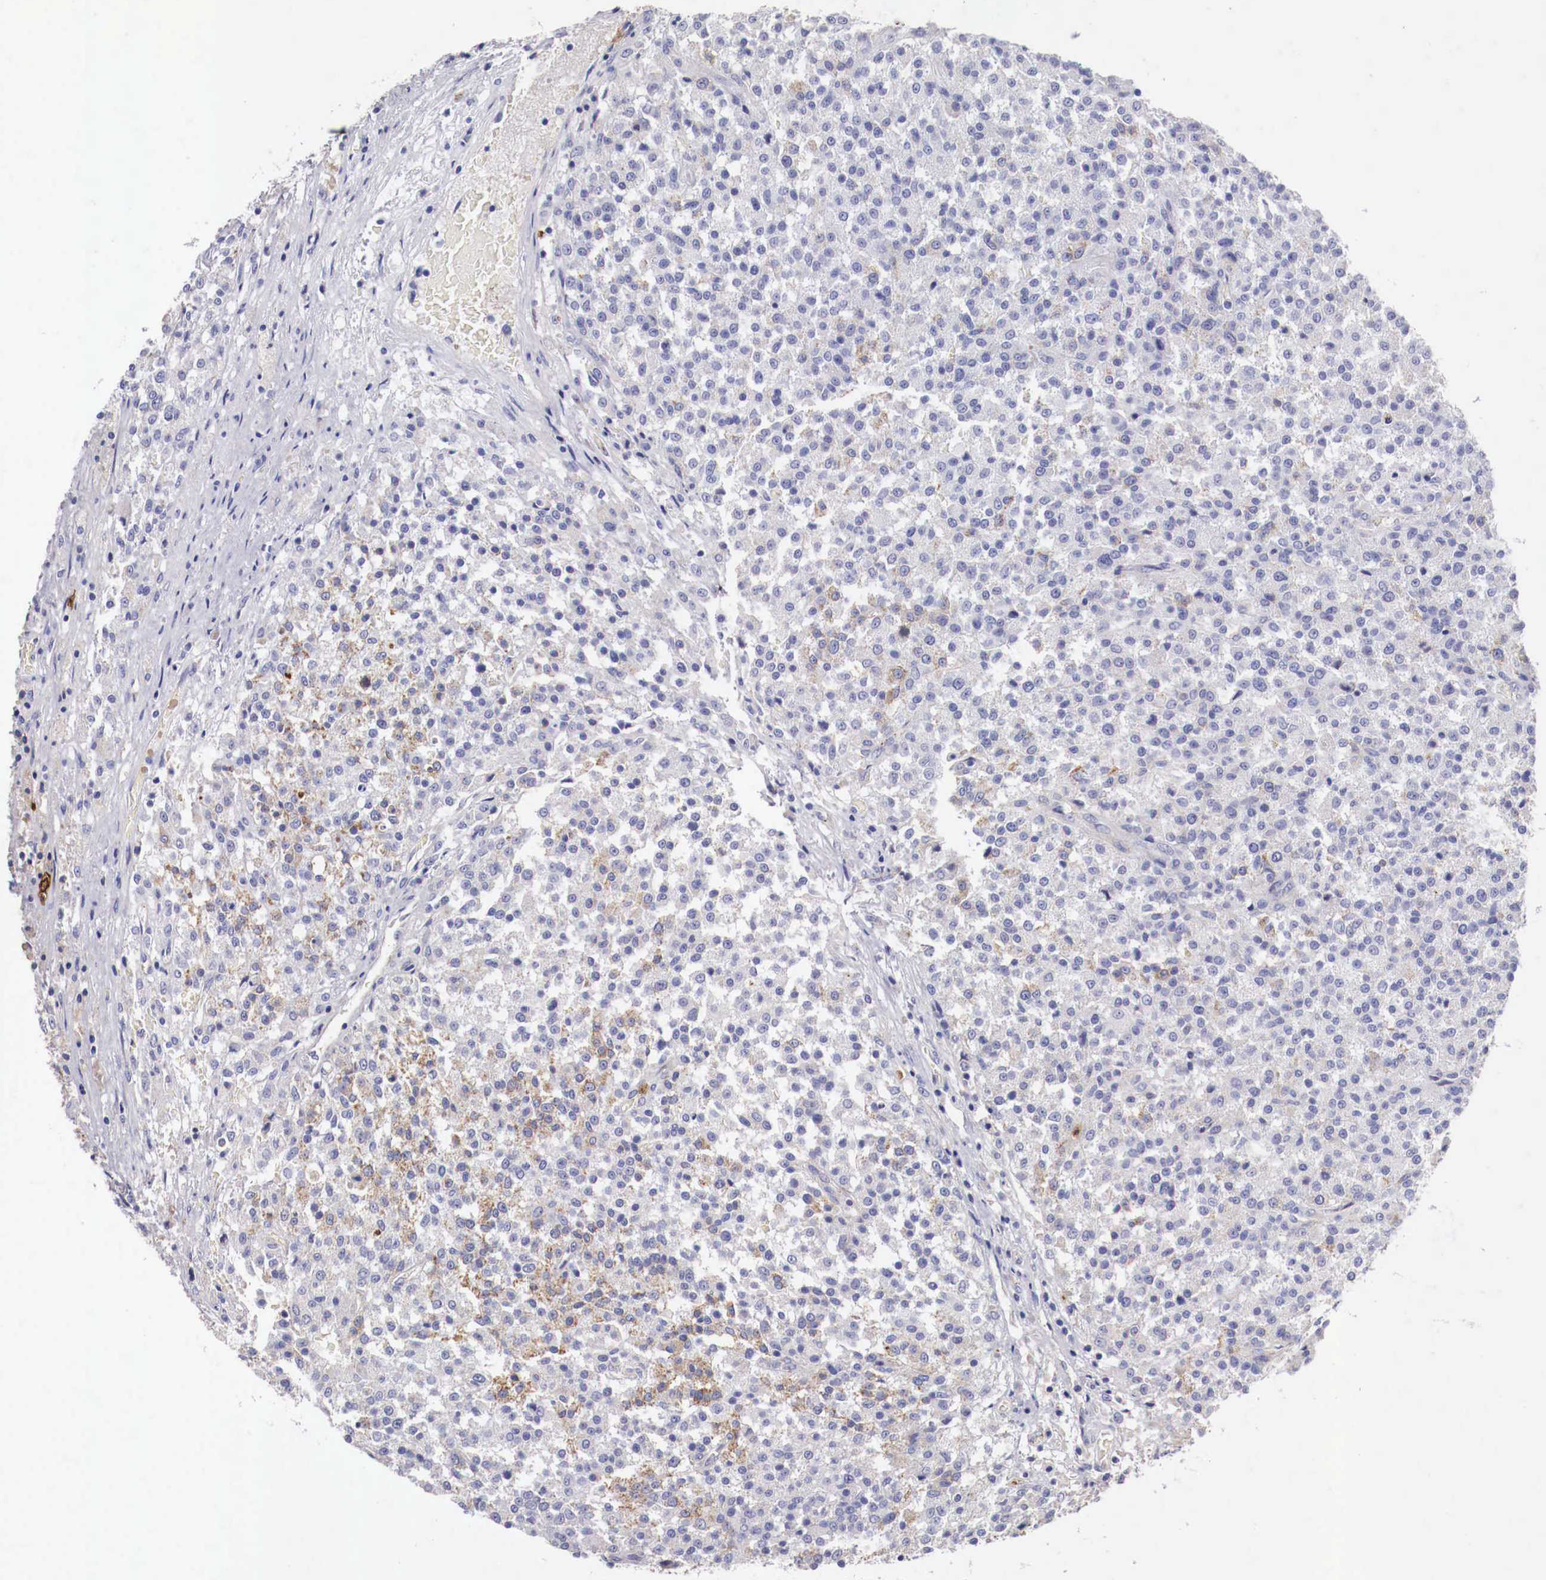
{"staining": {"intensity": "weak", "quantity": "<25%", "location": "cytoplasmic/membranous"}, "tissue": "testis cancer", "cell_type": "Tumor cells", "image_type": "cancer", "snomed": [{"axis": "morphology", "description": "Seminoma, NOS"}, {"axis": "topography", "description": "Testis"}], "caption": "DAB (3,3'-diaminobenzidine) immunohistochemical staining of seminoma (testis) shows no significant staining in tumor cells.", "gene": "PITPNA", "patient": {"sex": "male", "age": 59}}